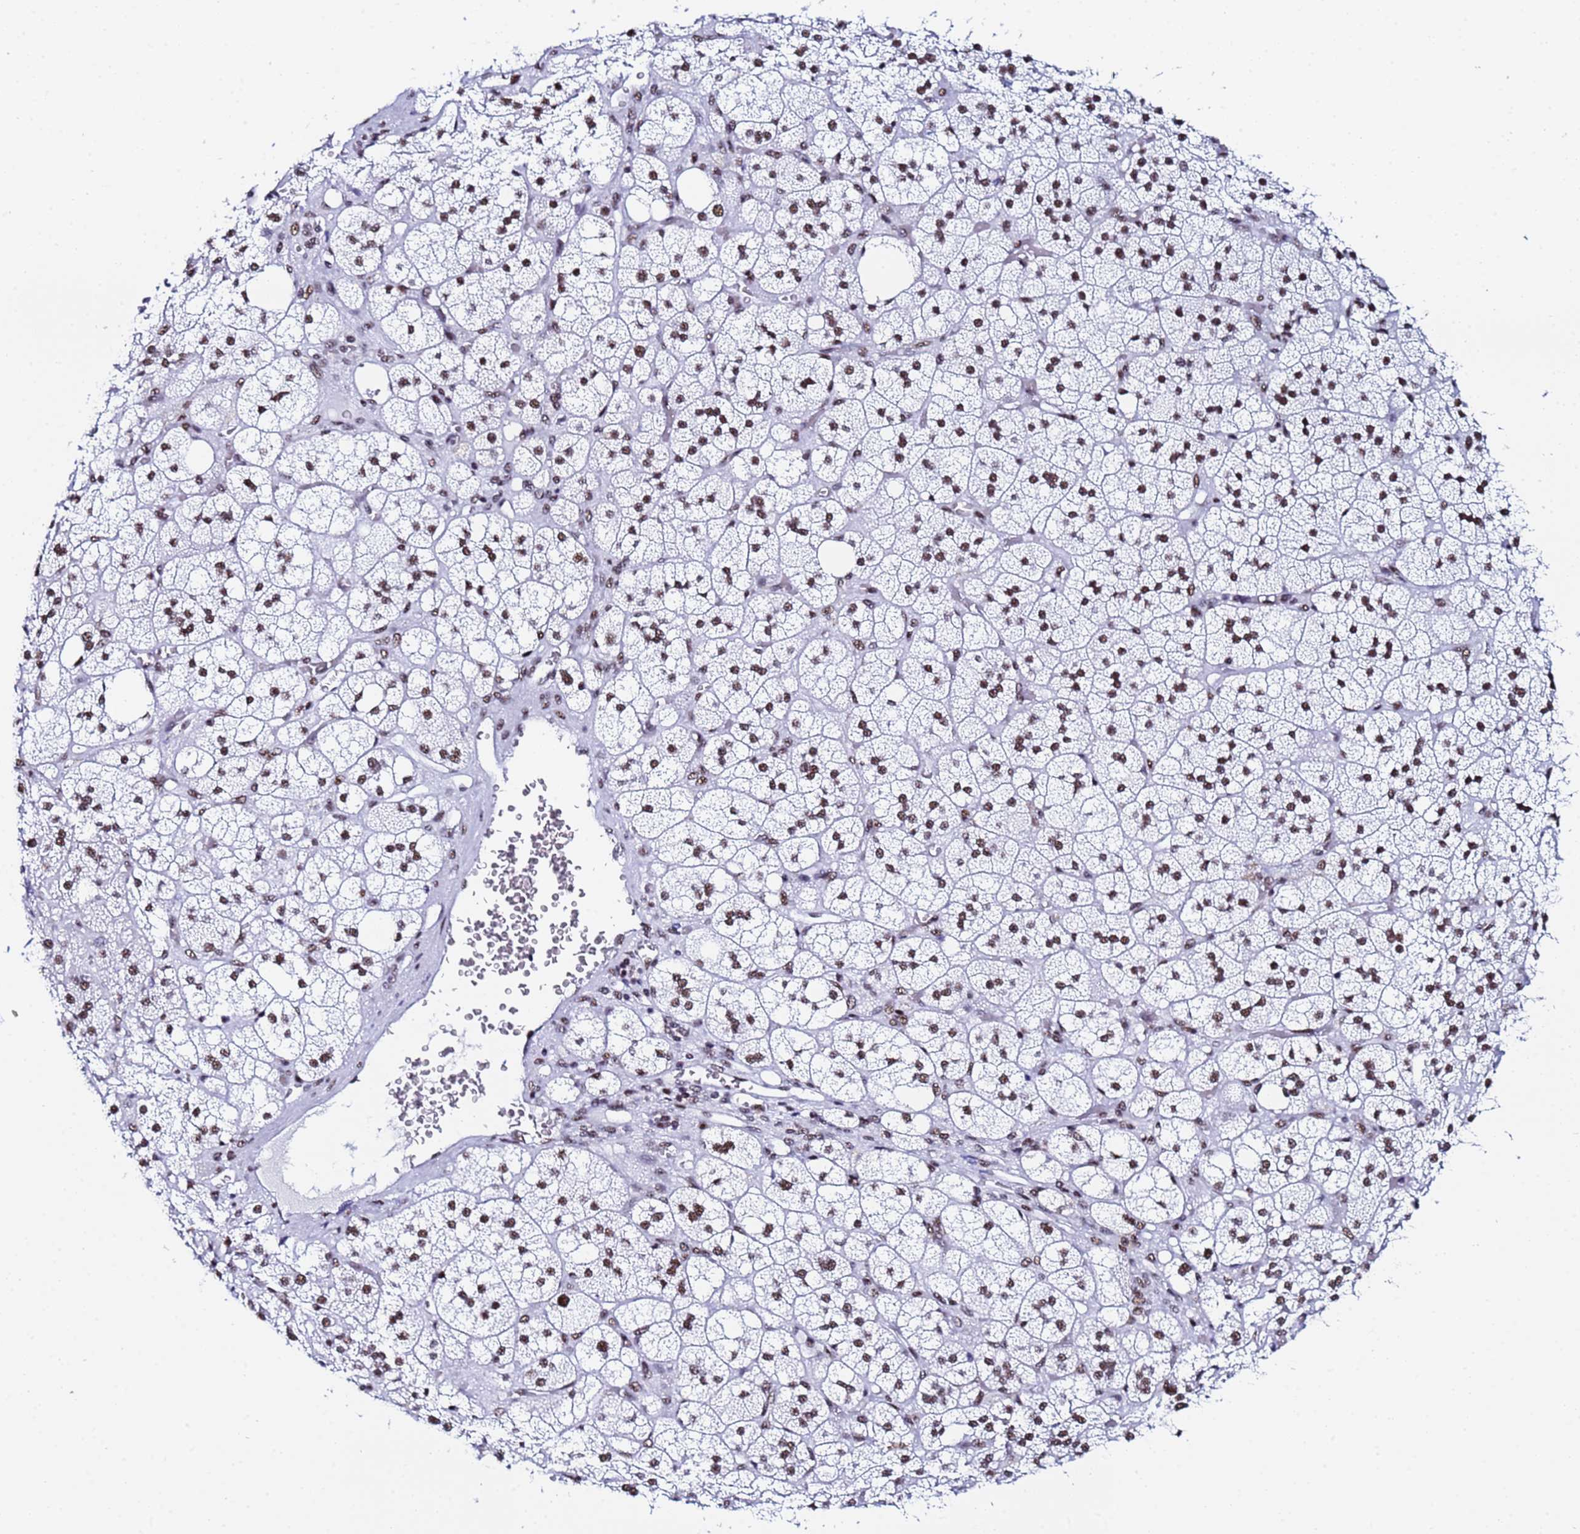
{"staining": {"intensity": "strong", "quantity": ">75%", "location": "nuclear"}, "tissue": "adrenal gland", "cell_type": "Glandular cells", "image_type": "normal", "snomed": [{"axis": "morphology", "description": "Normal tissue, NOS"}, {"axis": "topography", "description": "Adrenal gland"}], "caption": "Immunohistochemistry (IHC) image of unremarkable adrenal gland: adrenal gland stained using IHC demonstrates high levels of strong protein expression localized specifically in the nuclear of glandular cells, appearing as a nuclear brown color.", "gene": "SNRPA1", "patient": {"sex": "male", "age": 61}}